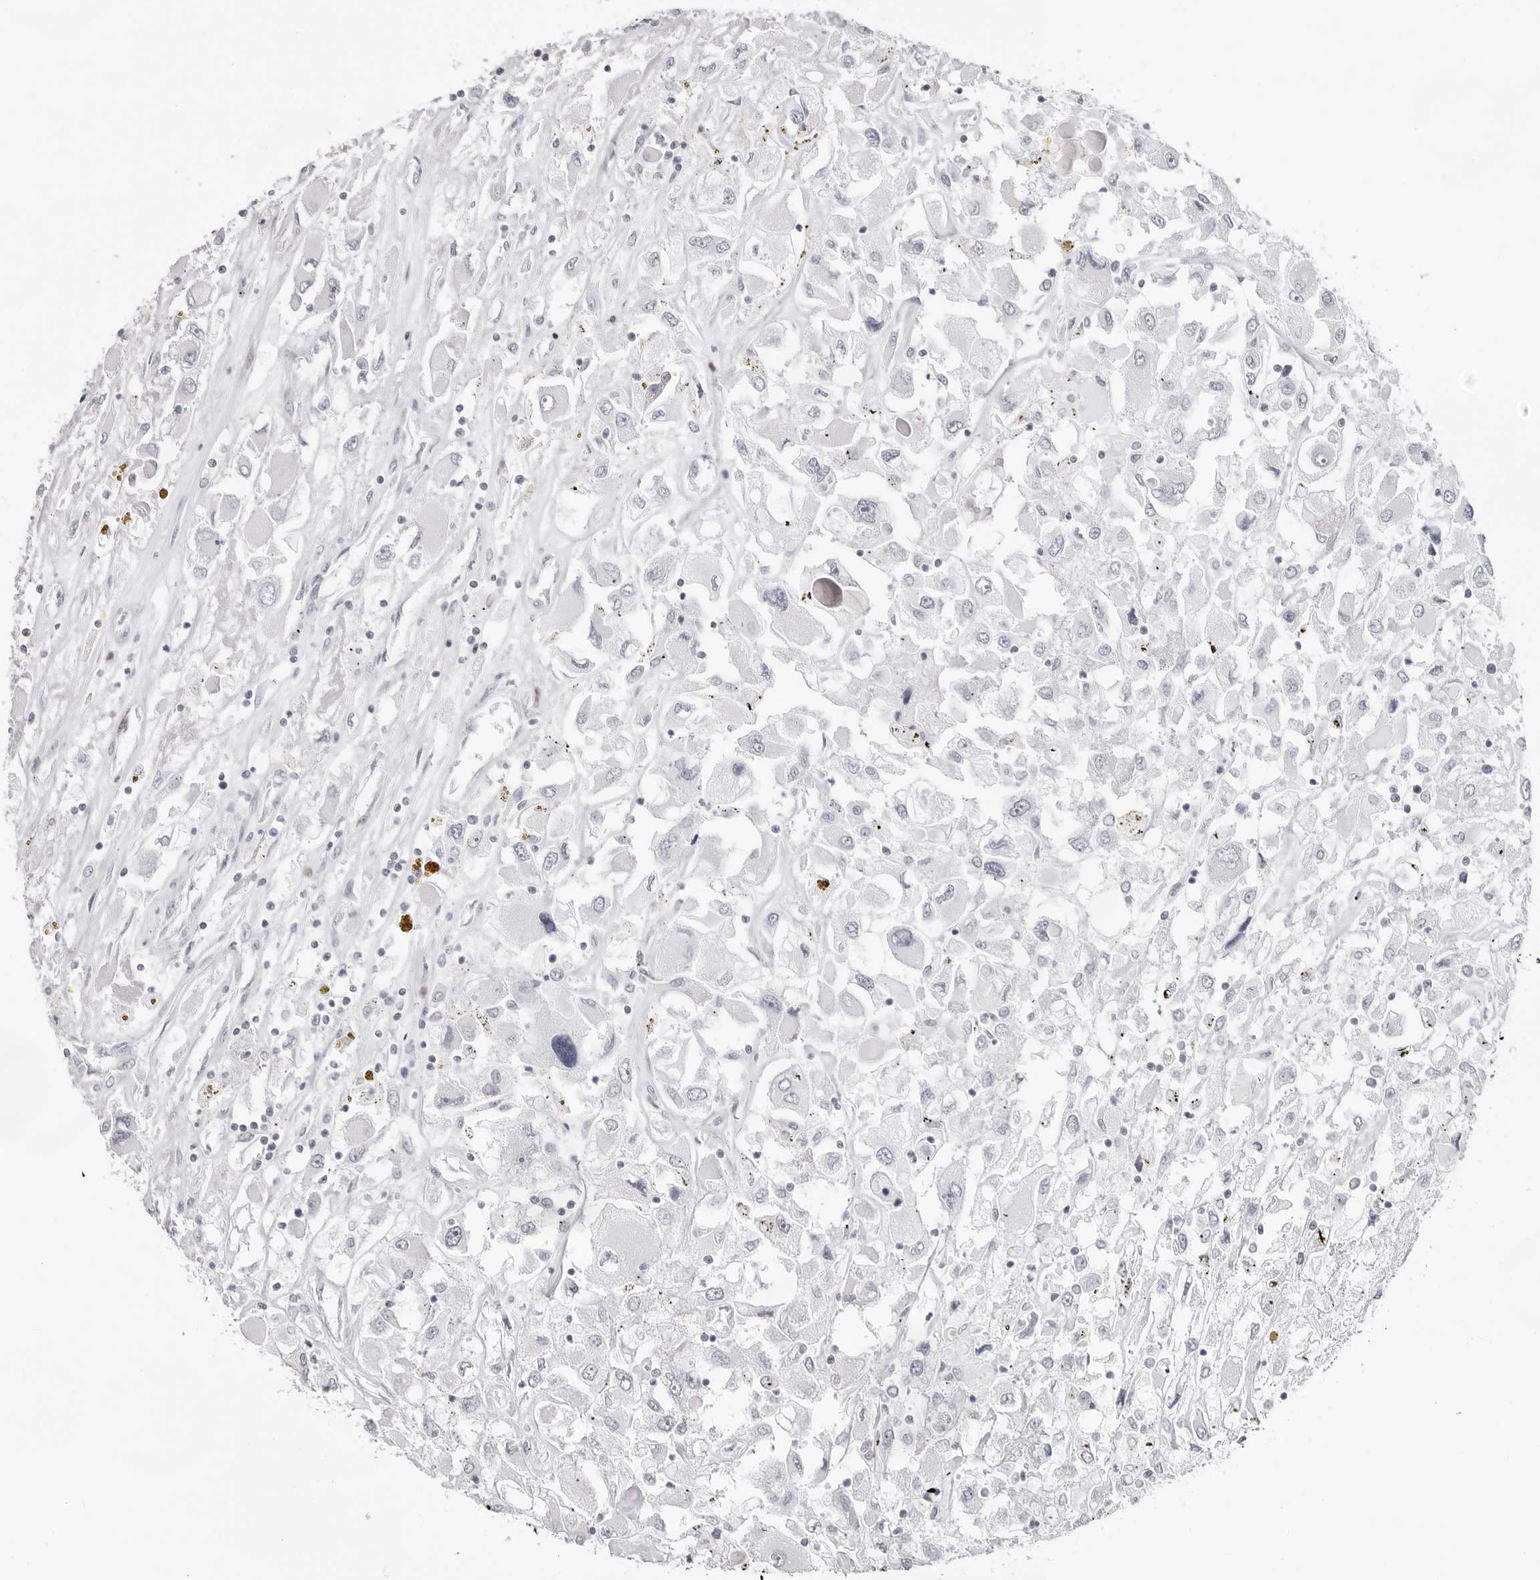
{"staining": {"intensity": "negative", "quantity": "none", "location": "none"}, "tissue": "renal cancer", "cell_type": "Tumor cells", "image_type": "cancer", "snomed": [{"axis": "morphology", "description": "Adenocarcinoma, NOS"}, {"axis": "topography", "description": "Kidney"}], "caption": "Tumor cells are negative for protein expression in human renal cancer.", "gene": "NTPCR", "patient": {"sex": "female", "age": 52}}